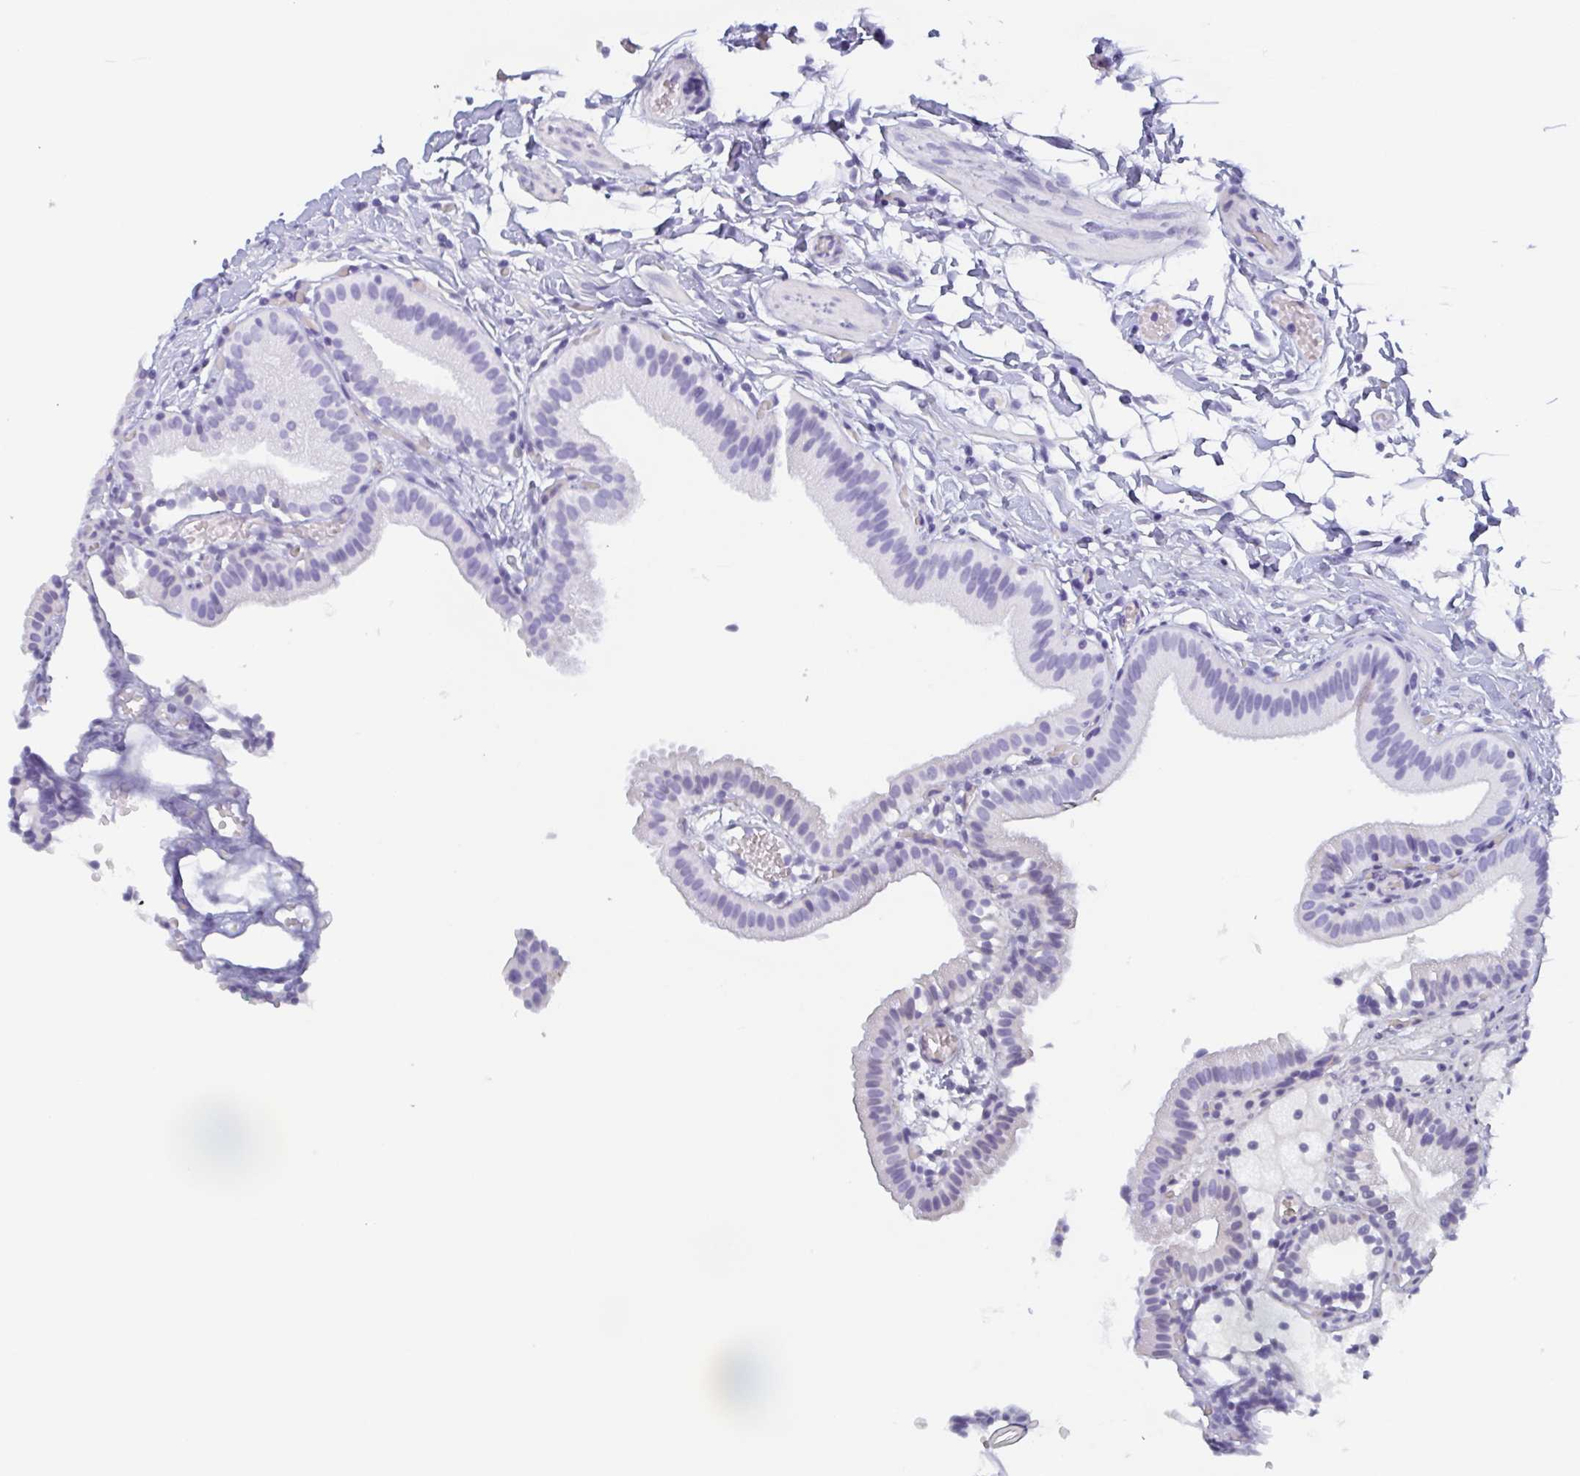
{"staining": {"intensity": "negative", "quantity": "none", "location": "none"}, "tissue": "gallbladder", "cell_type": "Glandular cells", "image_type": "normal", "snomed": [{"axis": "morphology", "description": "Normal tissue, NOS"}, {"axis": "topography", "description": "Gallbladder"}], "caption": "Immunohistochemistry (IHC) micrograph of normal gallbladder: human gallbladder stained with DAB (3,3'-diaminobenzidine) reveals no significant protein expression in glandular cells.", "gene": "AGFG2", "patient": {"sex": "female", "age": 63}}